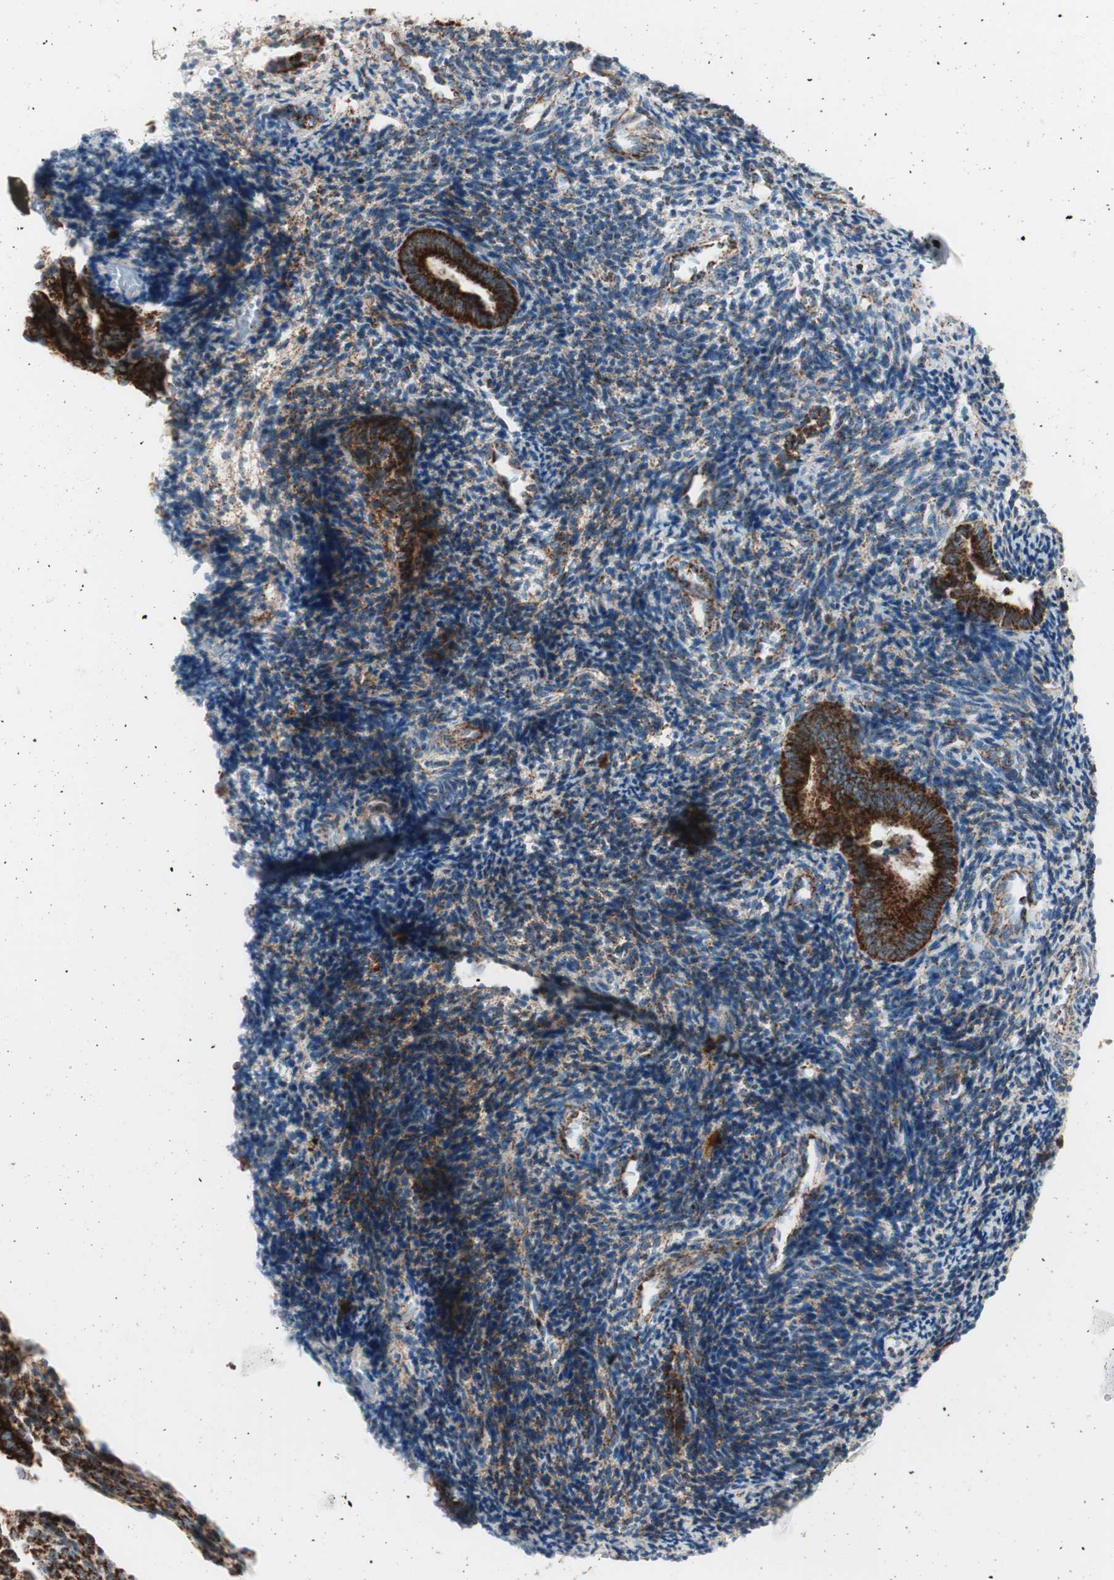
{"staining": {"intensity": "moderate", "quantity": ">75%", "location": "cytoplasmic/membranous"}, "tissue": "endometrium", "cell_type": "Cells in endometrial stroma", "image_type": "normal", "snomed": [{"axis": "morphology", "description": "Normal tissue, NOS"}, {"axis": "topography", "description": "Uterus"}, {"axis": "topography", "description": "Endometrium"}], "caption": "Protein analysis of benign endometrium demonstrates moderate cytoplasmic/membranous positivity in approximately >75% of cells in endometrial stroma. (DAB IHC with brightfield microscopy, high magnification).", "gene": "TOMM20", "patient": {"sex": "female", "age": 33}}